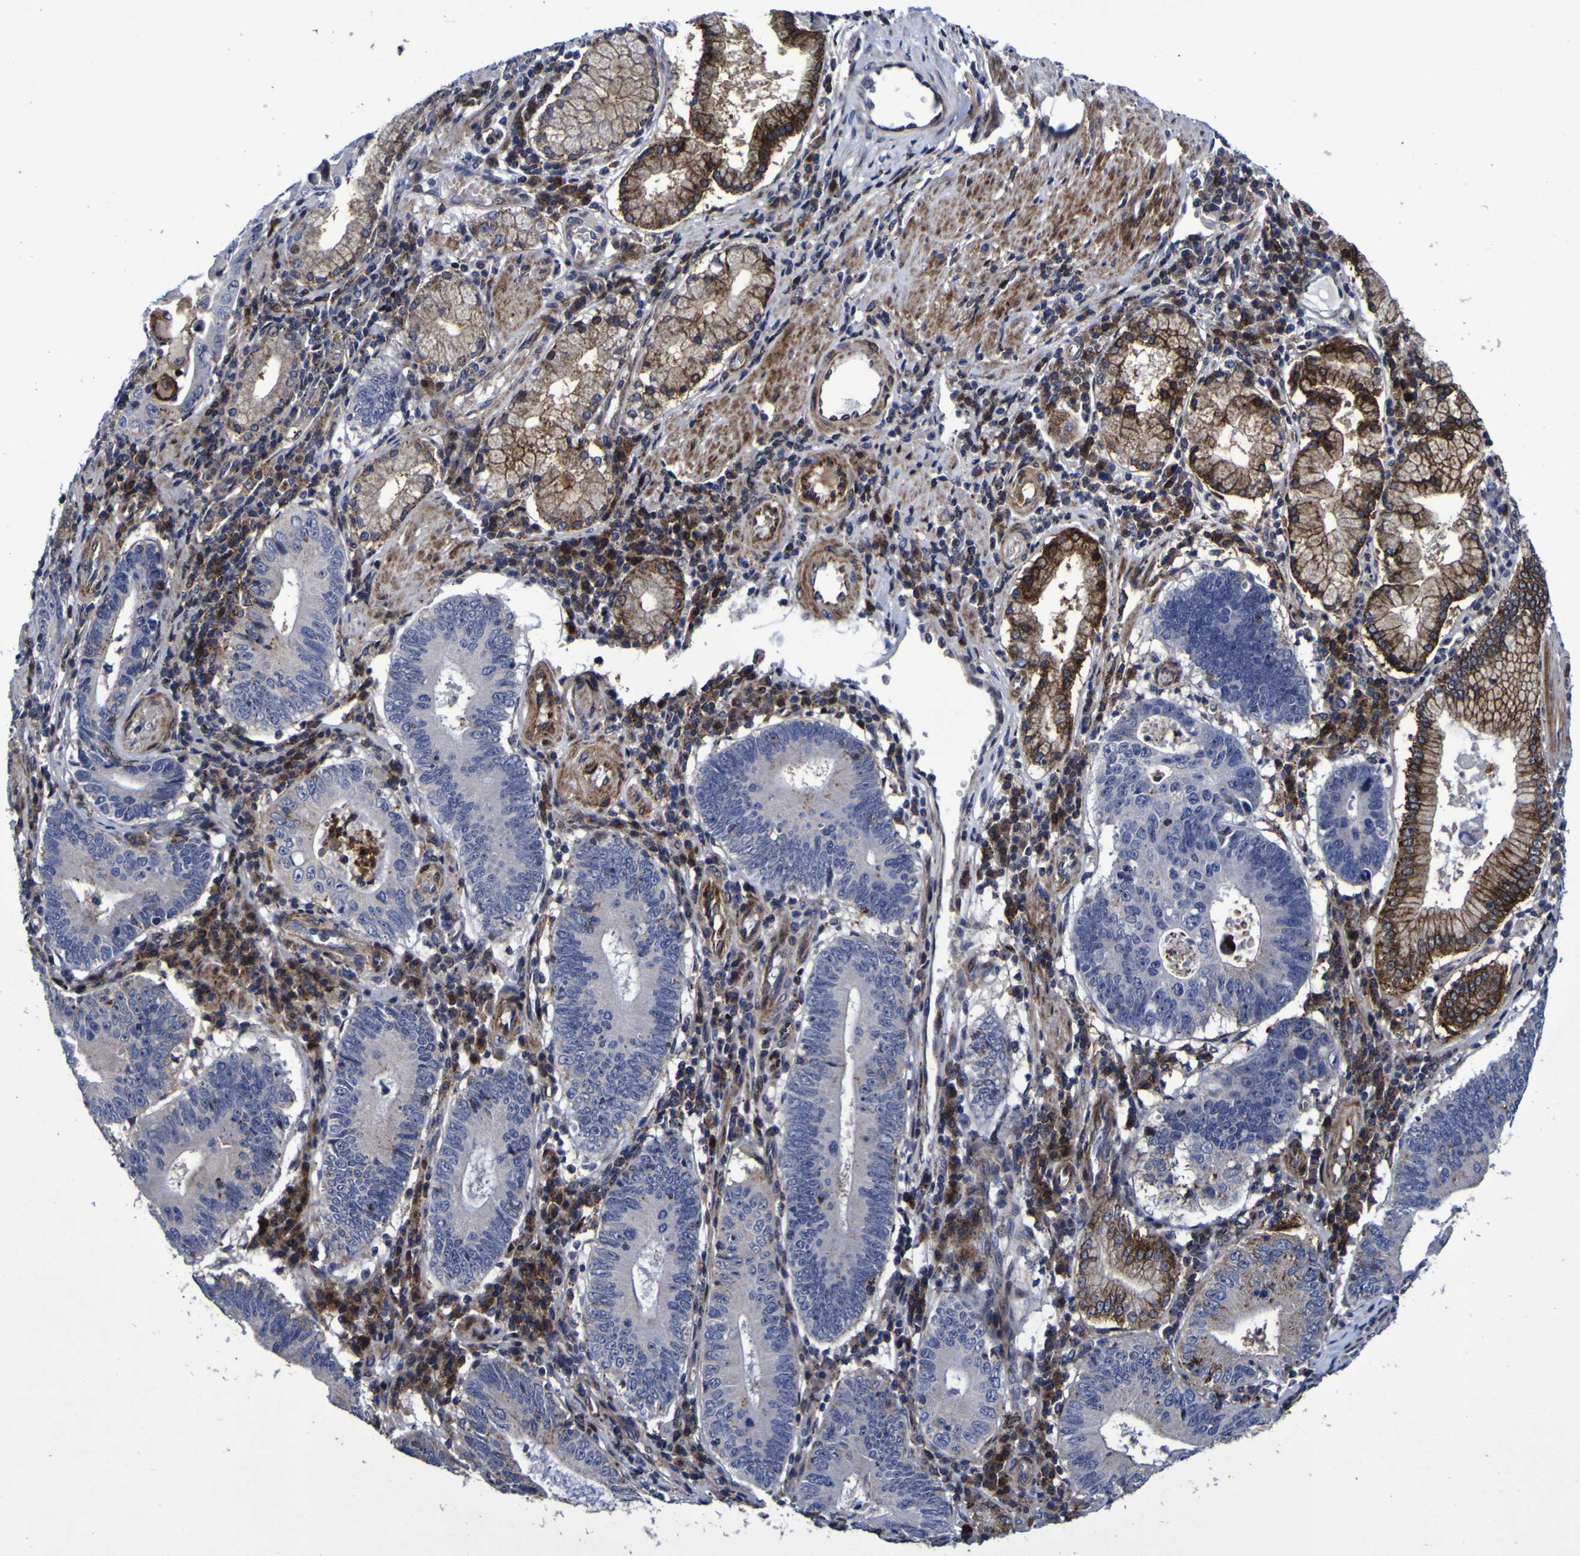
{"staining": {"intensity": "strong", "quantity": "<25%", "location": "cytoplasmic/membranous"}, "tissue": "stomach cancer", "cell_type": "Tumor cells", "image_type": "cancer", "snomed": [{"axis": "morphology", "description": "Adenocarcinoma, NOS"}, {"axis": "topography", "description": "Stomach"}], "caption": "Strong cytoplasmic/membranous protein positivity is present in approximately <25% of tumor cells in stomach cancer.", "gene": "MGLL", "patient": {"sex": "male", "age": 59}}